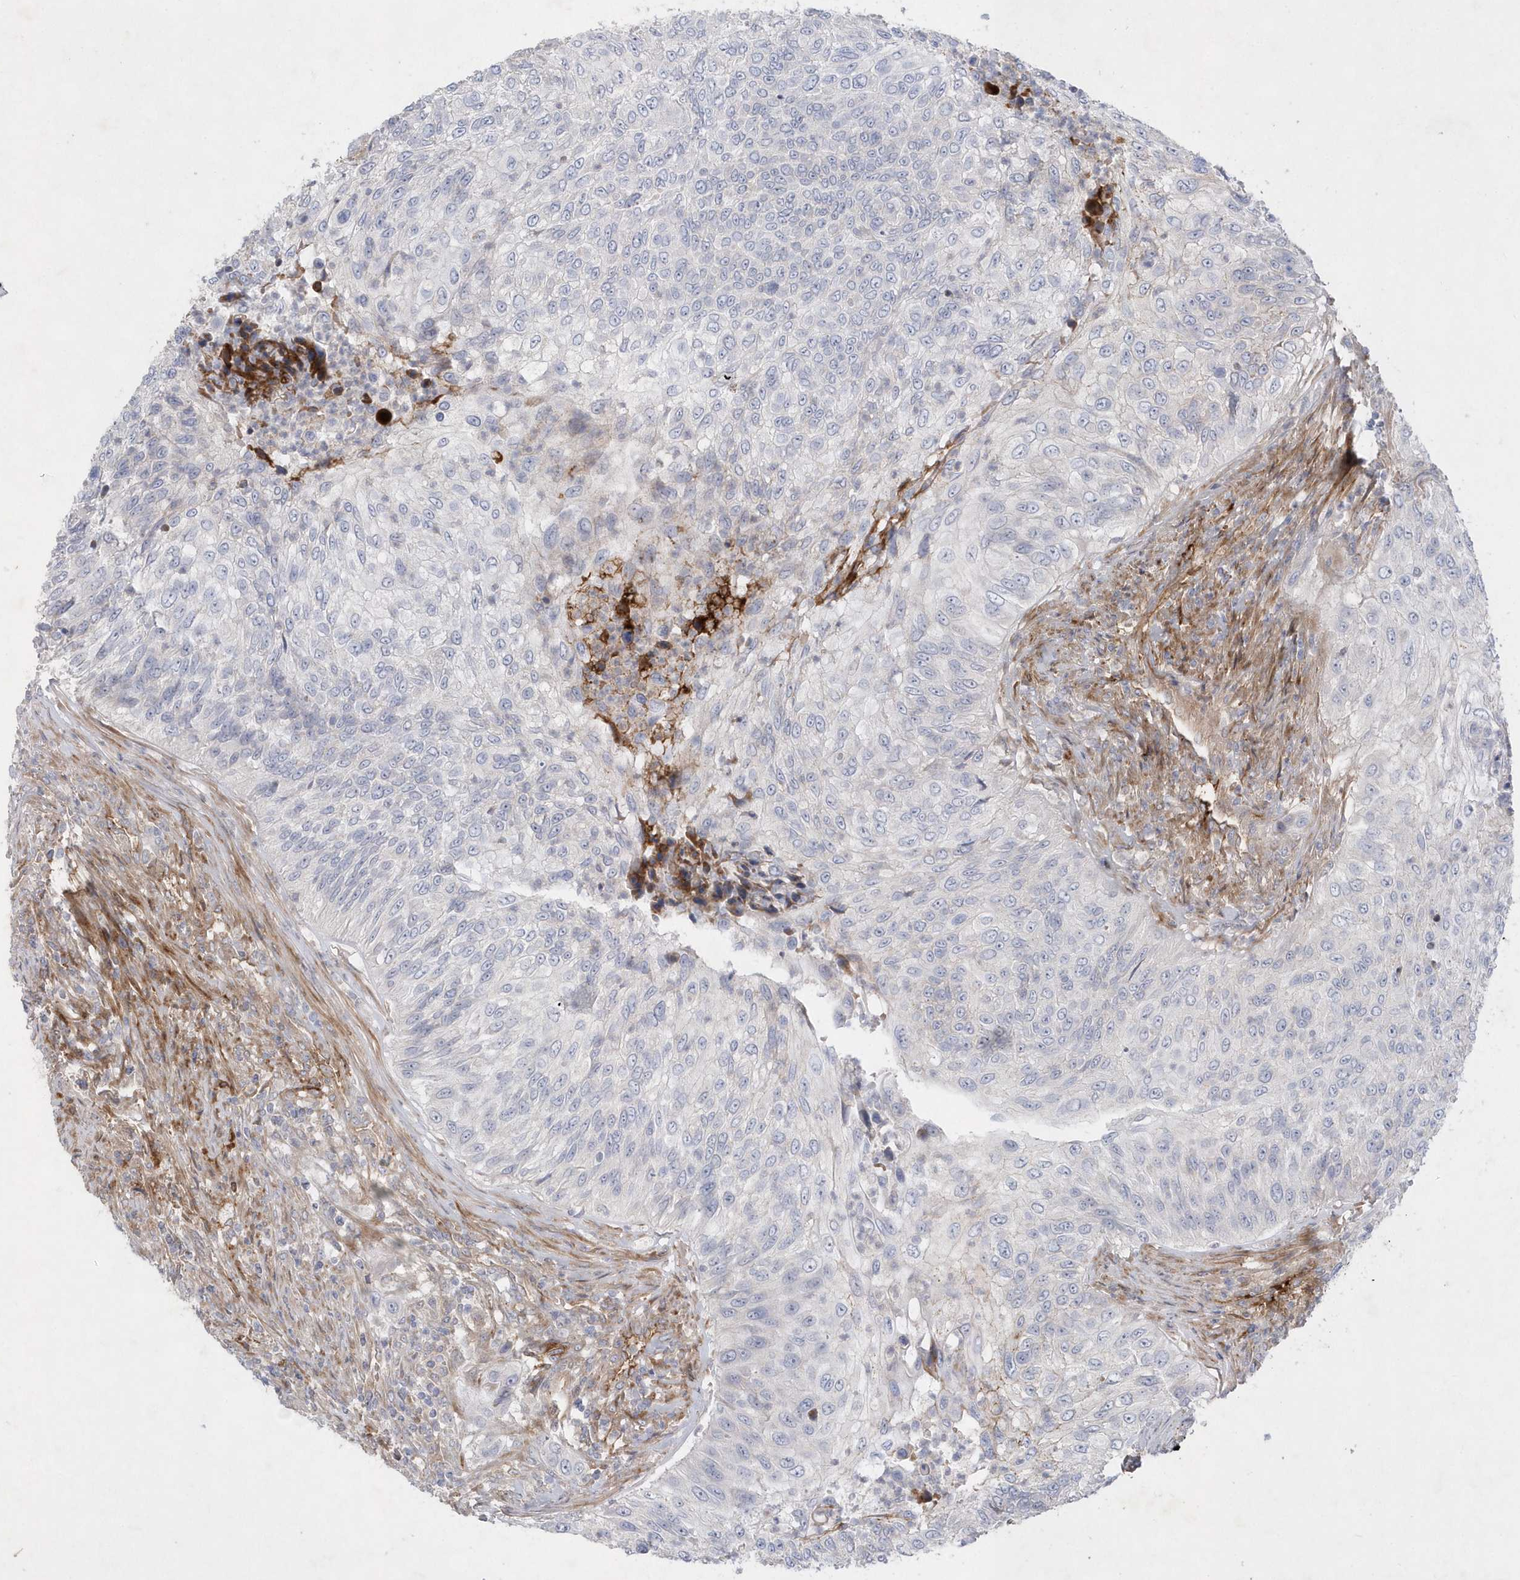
{"staining": {"intensity": "negative", "quantity": "none", "location": "none"}, "tissue": "urothelial cancer", "cell_type": "Tumor cells", "image_type": "cancer", "snomed": [{"axis": "morphology", "description": "Urothelial carcinoma, High grade"}, {"axis": "topography", "description": "Urinary bladder"}], "caption": "The micrograph exhibits no significant expression in tumor cells of urothelial cancer.", "gene": "TMEM132B", "patient": {"sex": "female", "age": 60}}